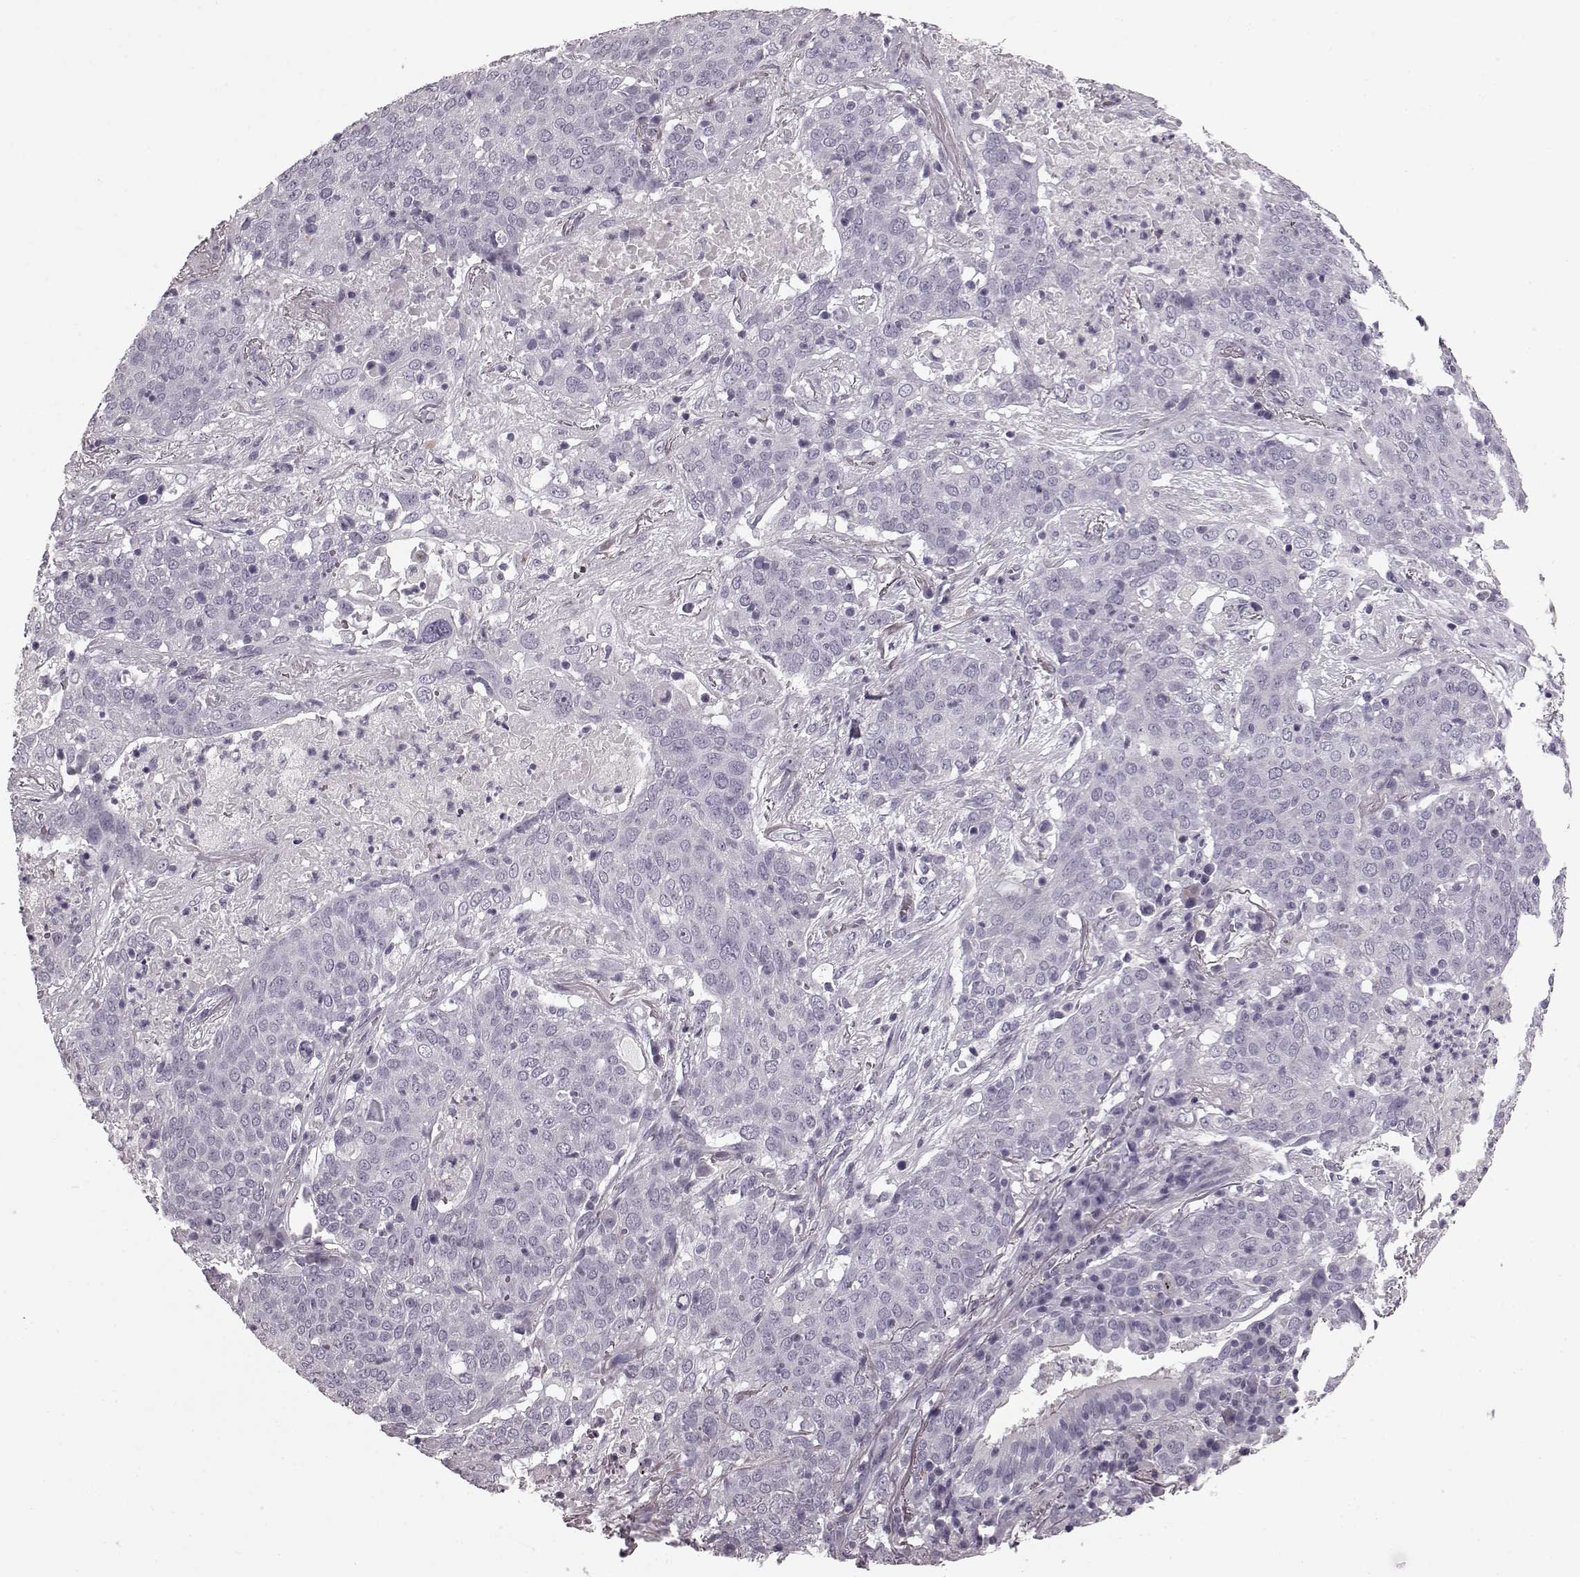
{"staining": {"intensity": "negative", "quantity": "none", "location": "none"}, "tissue": "lung cancer", "cell_type": "Tumor cells", "image_type": "cancer", "snomed": [{"axis": "morphology", "description": "Squamous cell carcinoma, NOS"}, {"axis": "topography", "description": "Lung"}], "caption": "DAB (3,3'-diaminobenzidine) immunohistochemical staining of human squamous cell carcinoma (lung) demonstrates no significant expression in tumor cells.", "gene": "CST7", "patient": {"sex": "male", "age": 82}}